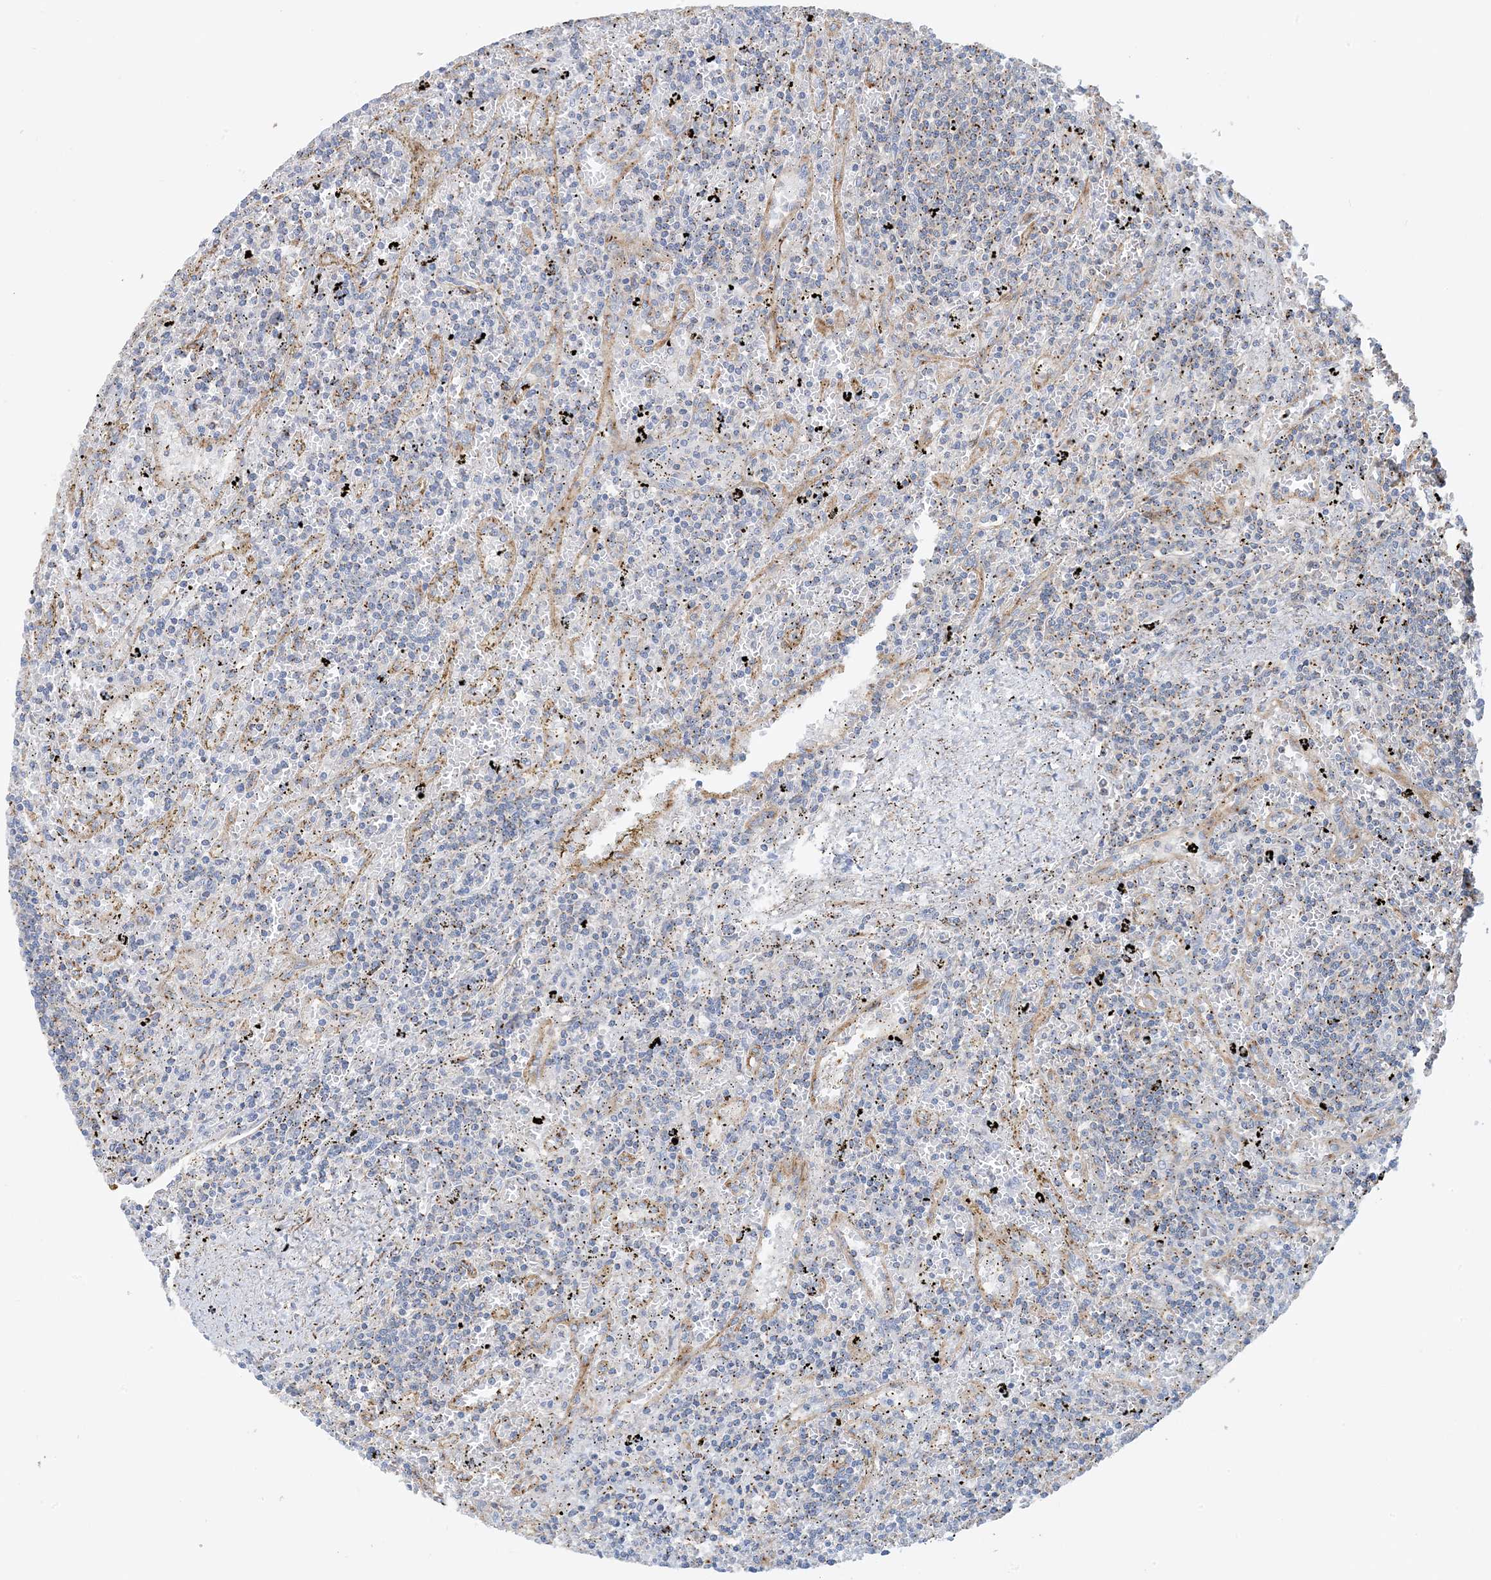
{"staining": {"intensity": "negative", "quantity": "none", "location": "none"}, "tissue": "lymphoma", "cell_type": "Tumor cells", "image_type": "cancer", "snomed": [{"axis": "morphology", "description": "Malignant lymphoma, non-Hodgkin's type, Low grade"}, {"axis": "topography", "description": "Spleen"}], "caption": "The IHC micrograph has no significant staining in tumor cells of low-grade malignant lymphoma, non-Hodgkin's type tissue. (DAB (3,3'-diaminobenzidine) IHC visualized using brightfield microscopy, high magnification).", "gene": "CALHM5", "patient": {"sex": "male", "age": 76}}